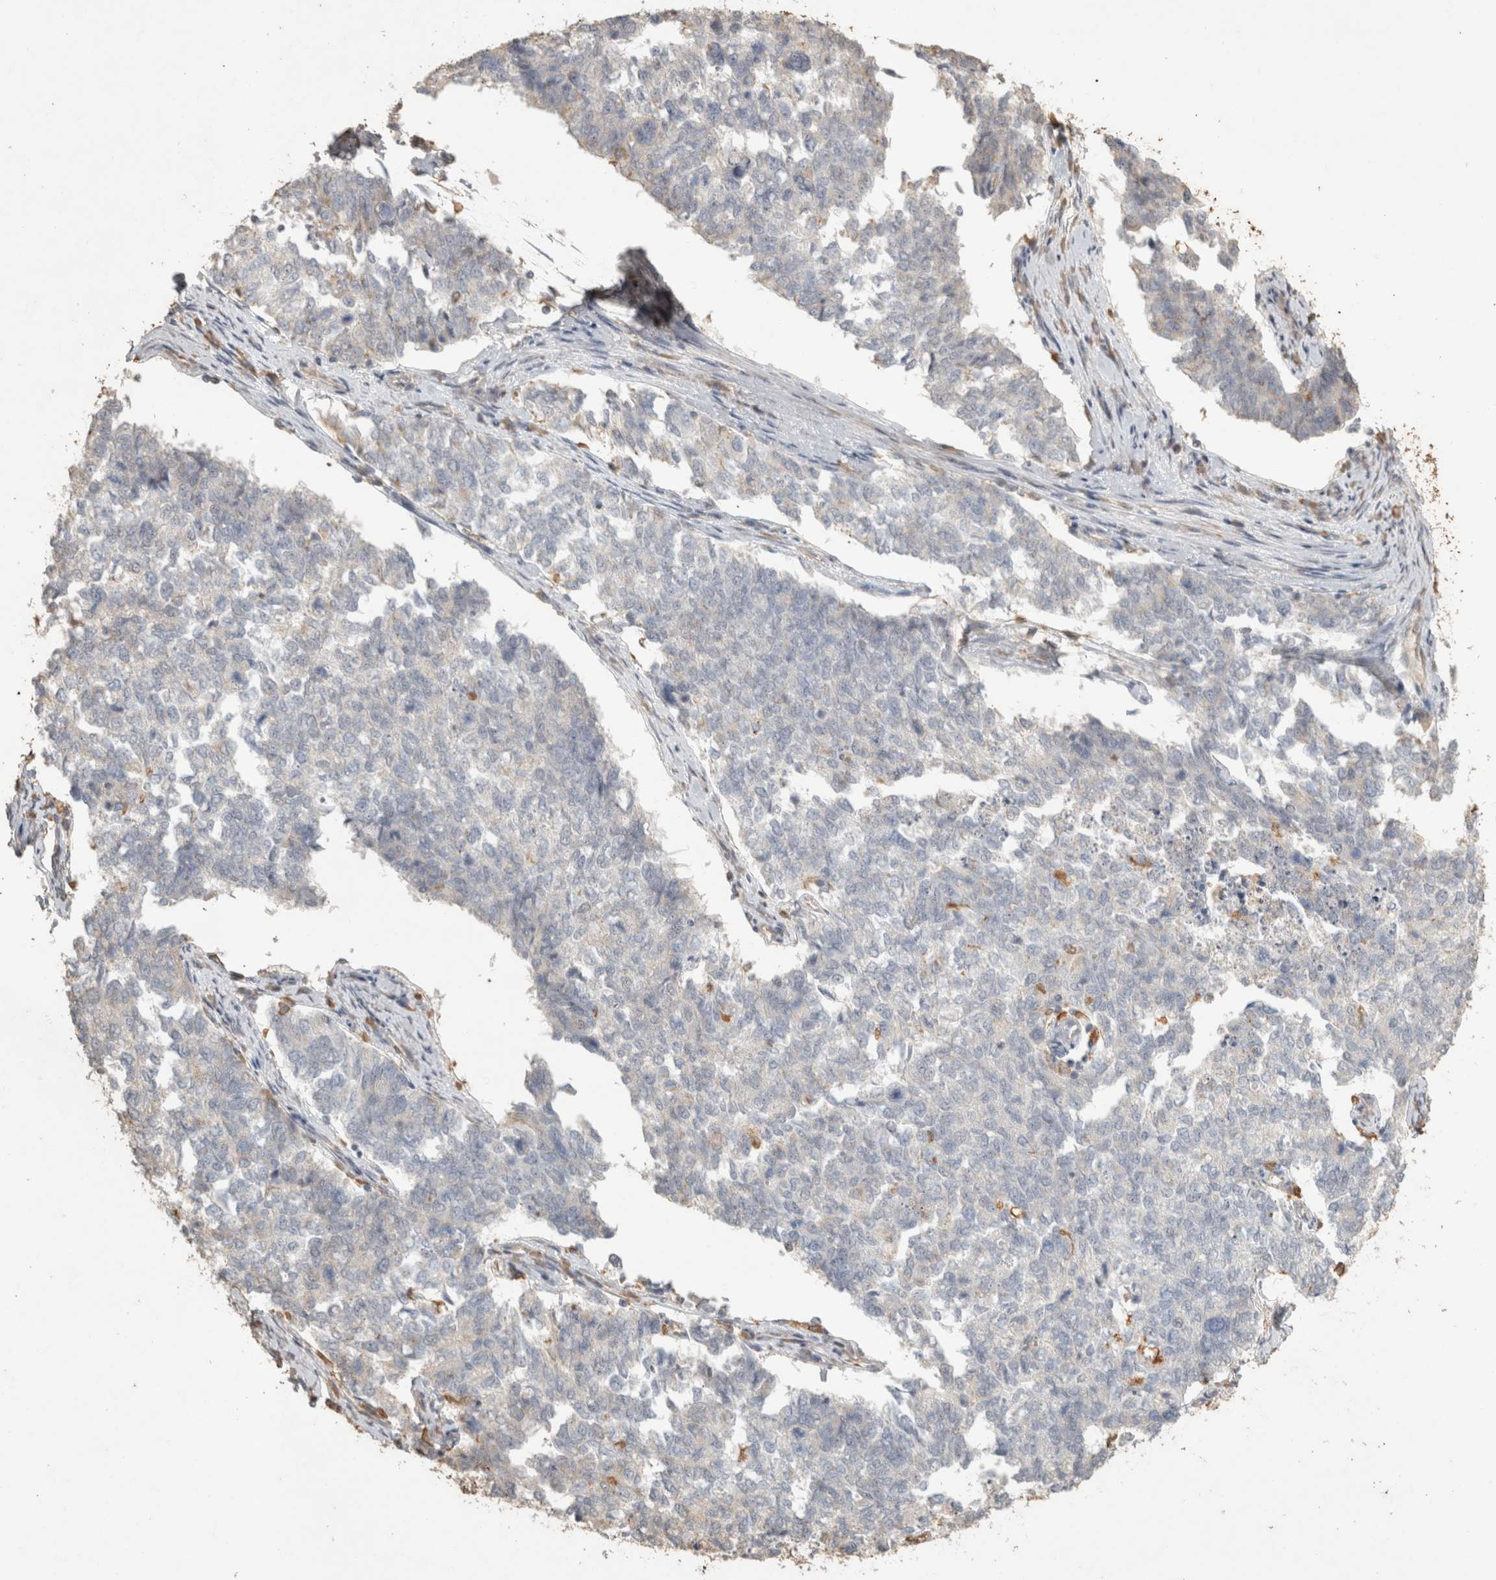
{"staining": {"intensity": "negative", "quantity": "none", "location": "none"}, "tissue": "cervical cancer", "cell_type": "Tumor cells", "image_type": "cancer", "snomed": [{"axis": "morphology", "description": "Squamous cell carcinoma, NOS"}, {"axis": "topography", "description": "Cervix"}], "caption": "Immunohistochemical staining of human cervical cancer (squamous cell carcinoma) shows no significant staining in tumor cells.", "gene": "REPS2", "patient": {"sex": "female", "age": 63}}